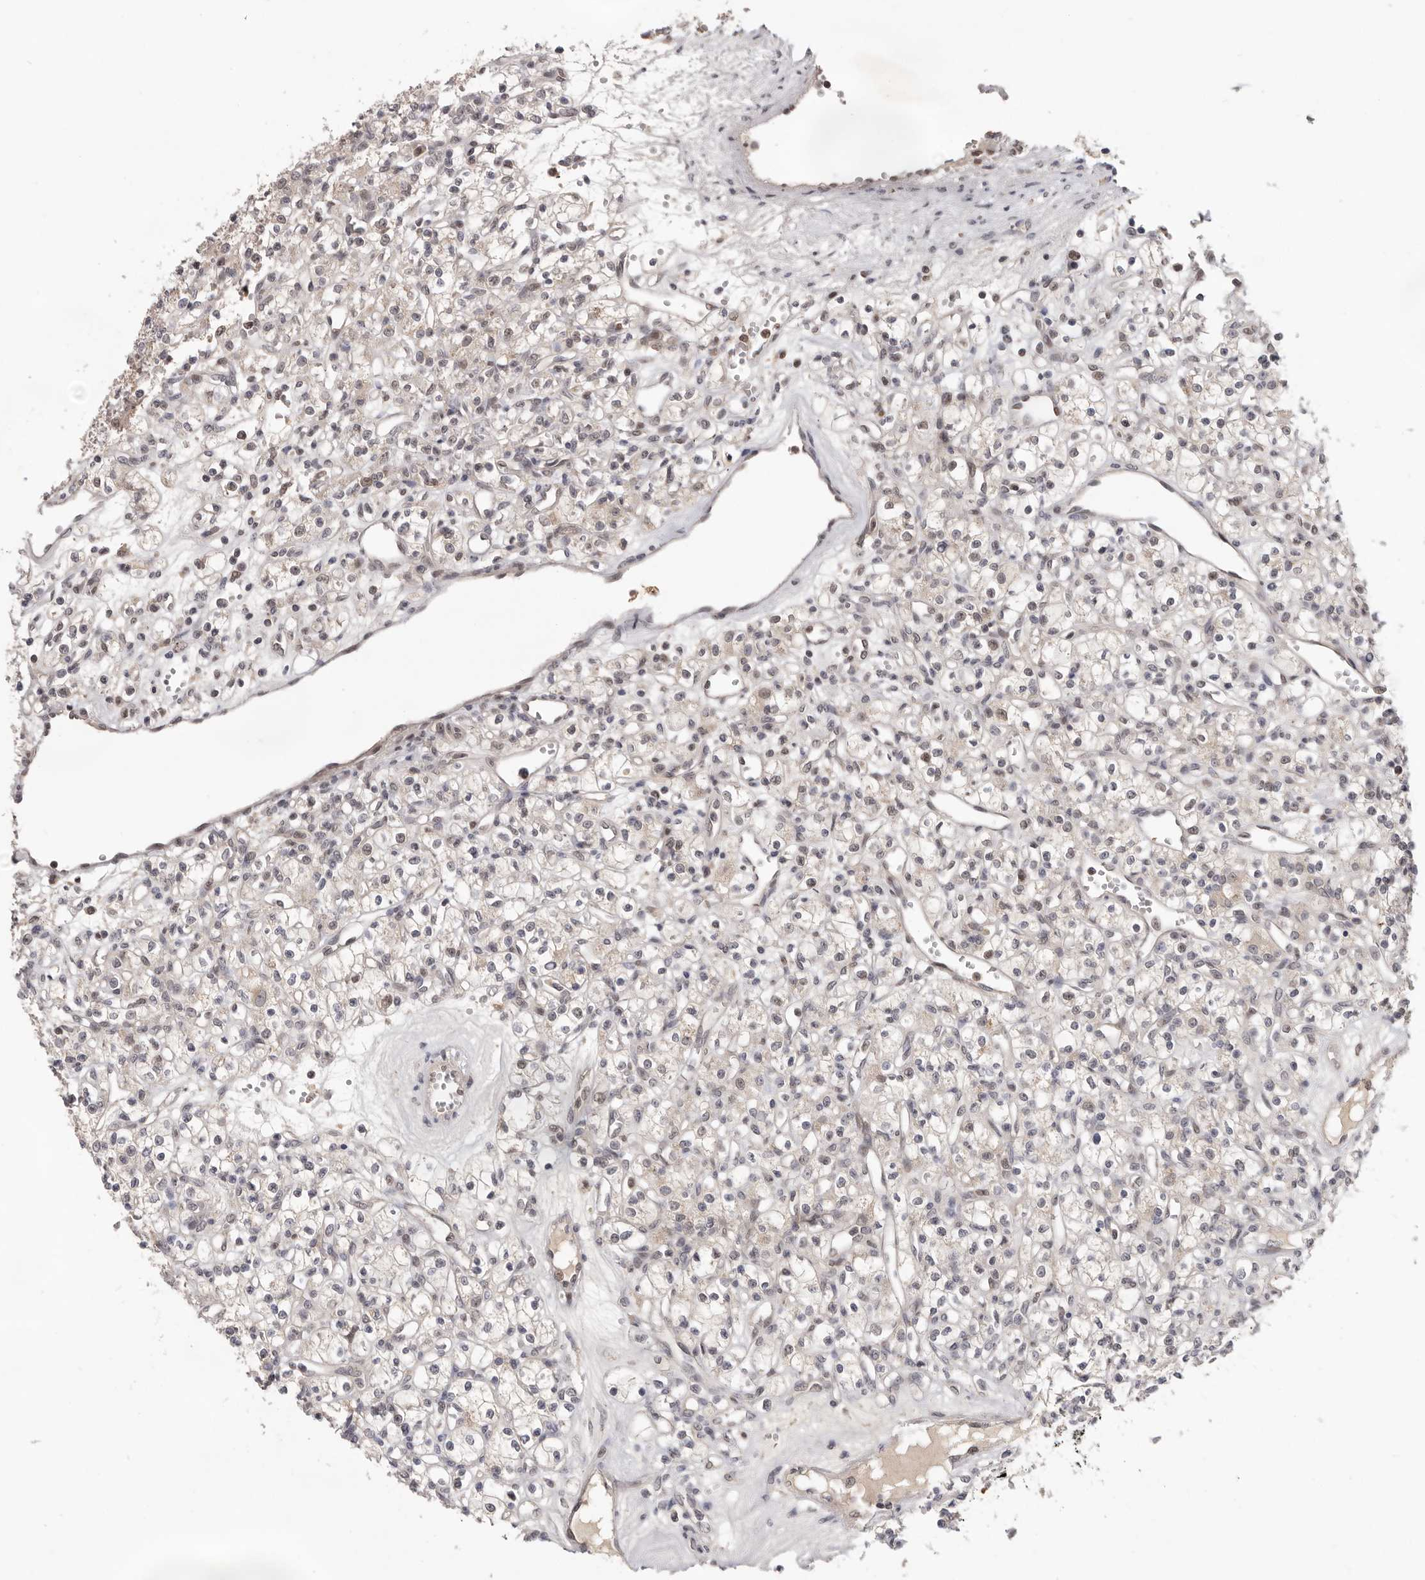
{"staining": {"intensity": "weak", "quantity": "<25%", "location": "nuclear"}, "tissue": "renal cancer", "cell_type": "Tumor cells", "image_type": "cancer", "snomed": [{"axis": "morphology", "description": "Adenocarcinoma, NOS"}, {"axis": "topography", "description": "Kidney"}], "caption": "DAB (3,3'-diaminobenzidine) immunohistochemical staining of human renal cancer displays no significant expression in tumor cells. The staining was performed using DAB (3,3'-diaminobenzidine) to visualize the protein expression in brown, while the nuclei were stained in blue with hematoxylin (Magnification: 20x).", "gene": "BRCA2", "patient": {"sex": "female", "age": 59}}